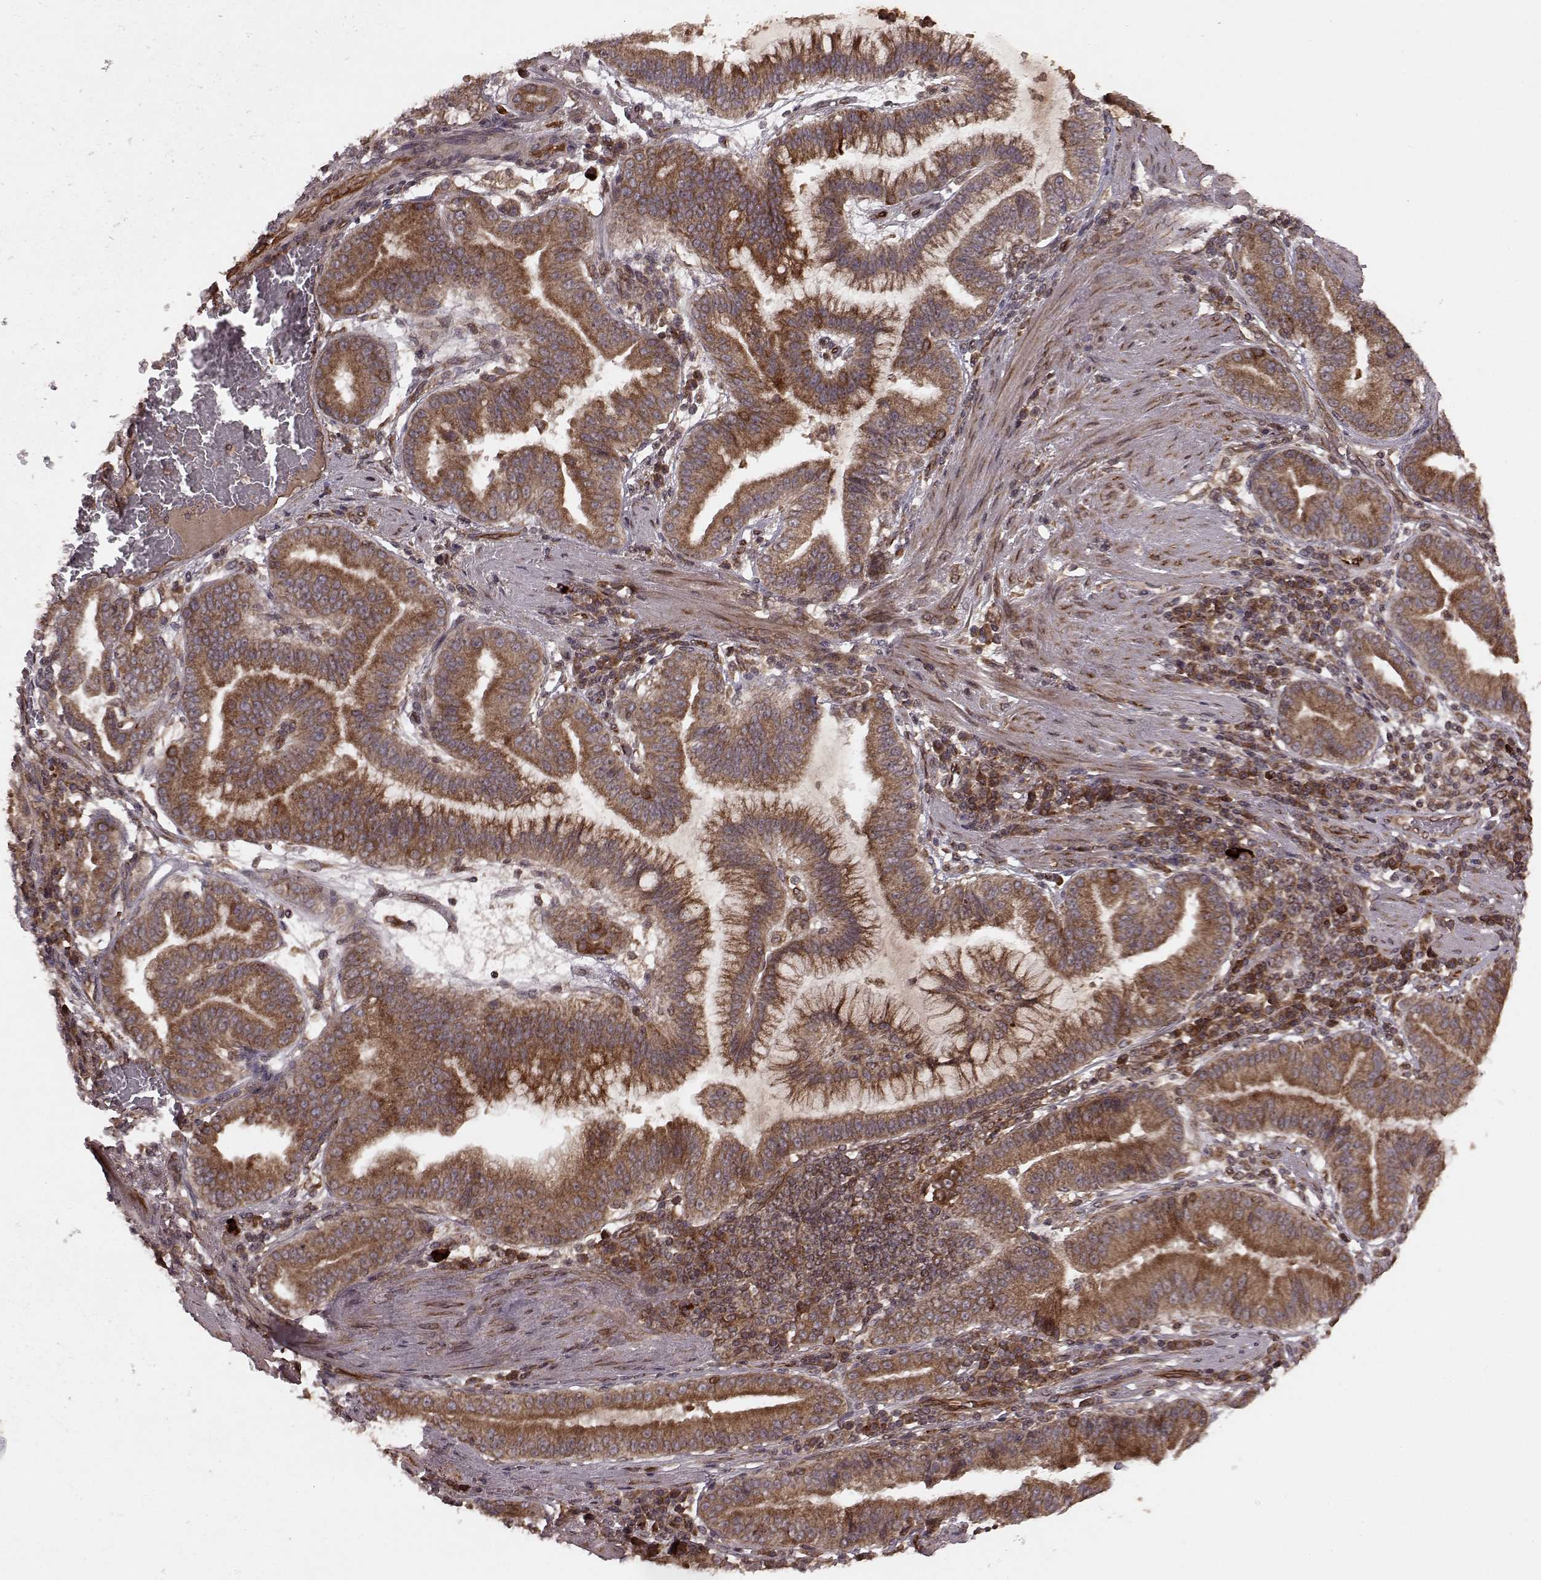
{"staining": {"intensity": "strong", "quantity": ">75%", "location": "cytoplasmic/membranous"}, "tissue": "stomach cancer", "cell_type": "Tumor cells", "image_type": "cancer", "snomed": [{"axis": "morphology", "description": "Adenocarcinoma, NOS"}, {"axis": "topography", "description": "Stomach"}], "caption": "Brown immunohistochemical staining in stomach cancer (adenocarcinoma) reveals strong cytoplasmic/membranous staining in approximately >75% of tumor cells.", "gene": "AGPAT1", "patient": {"sex": "male", "age": 83}}